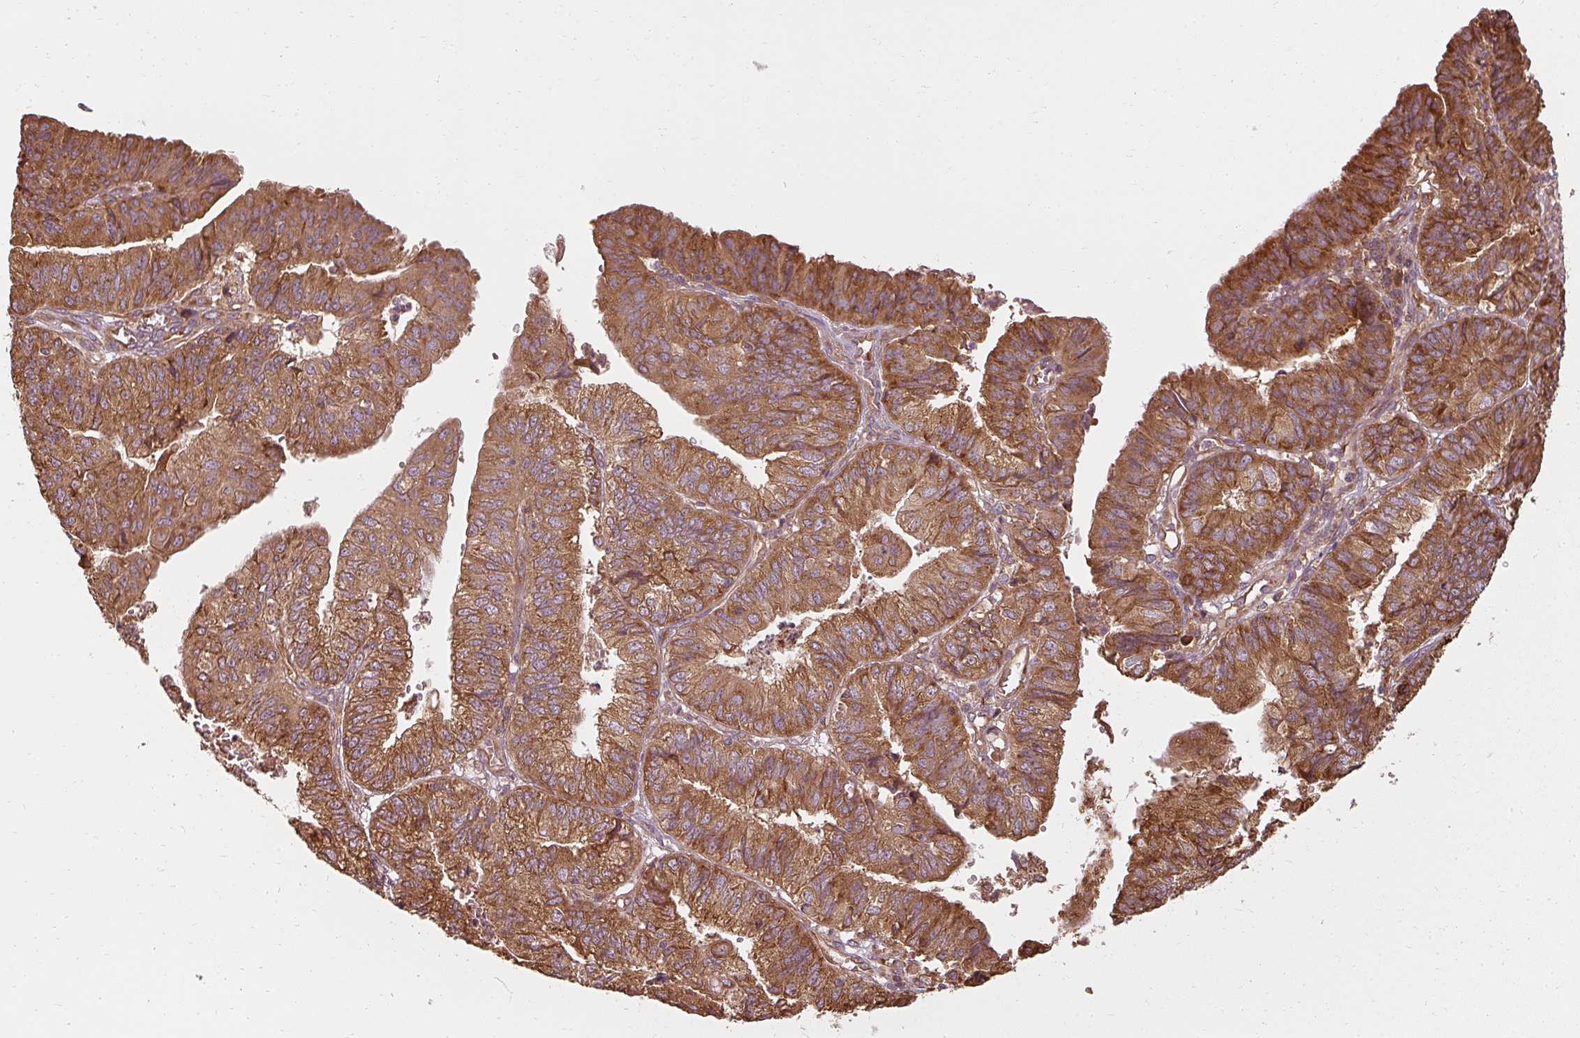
{"staining": {"intensity": "strong", "quantity": ">75%", "location": "cytoplasmic/membranous"}, "tissue": "endometrial cancer", "cell_type": "Tumor cells", "image_type": "cancer", "snomed": [{"axis": "morphology", "description": "Adenocarcinoma, NOS"}, {"axis": "topography", "description": "Endometrium"}], "caption": "A brown stain highlights strong cytoplasmic/membranous expression of a protein in human endometrial adenocarcinoma tumor cells.", "gene": "RPL24", "patient": {"sex": "female", "age": 56}}